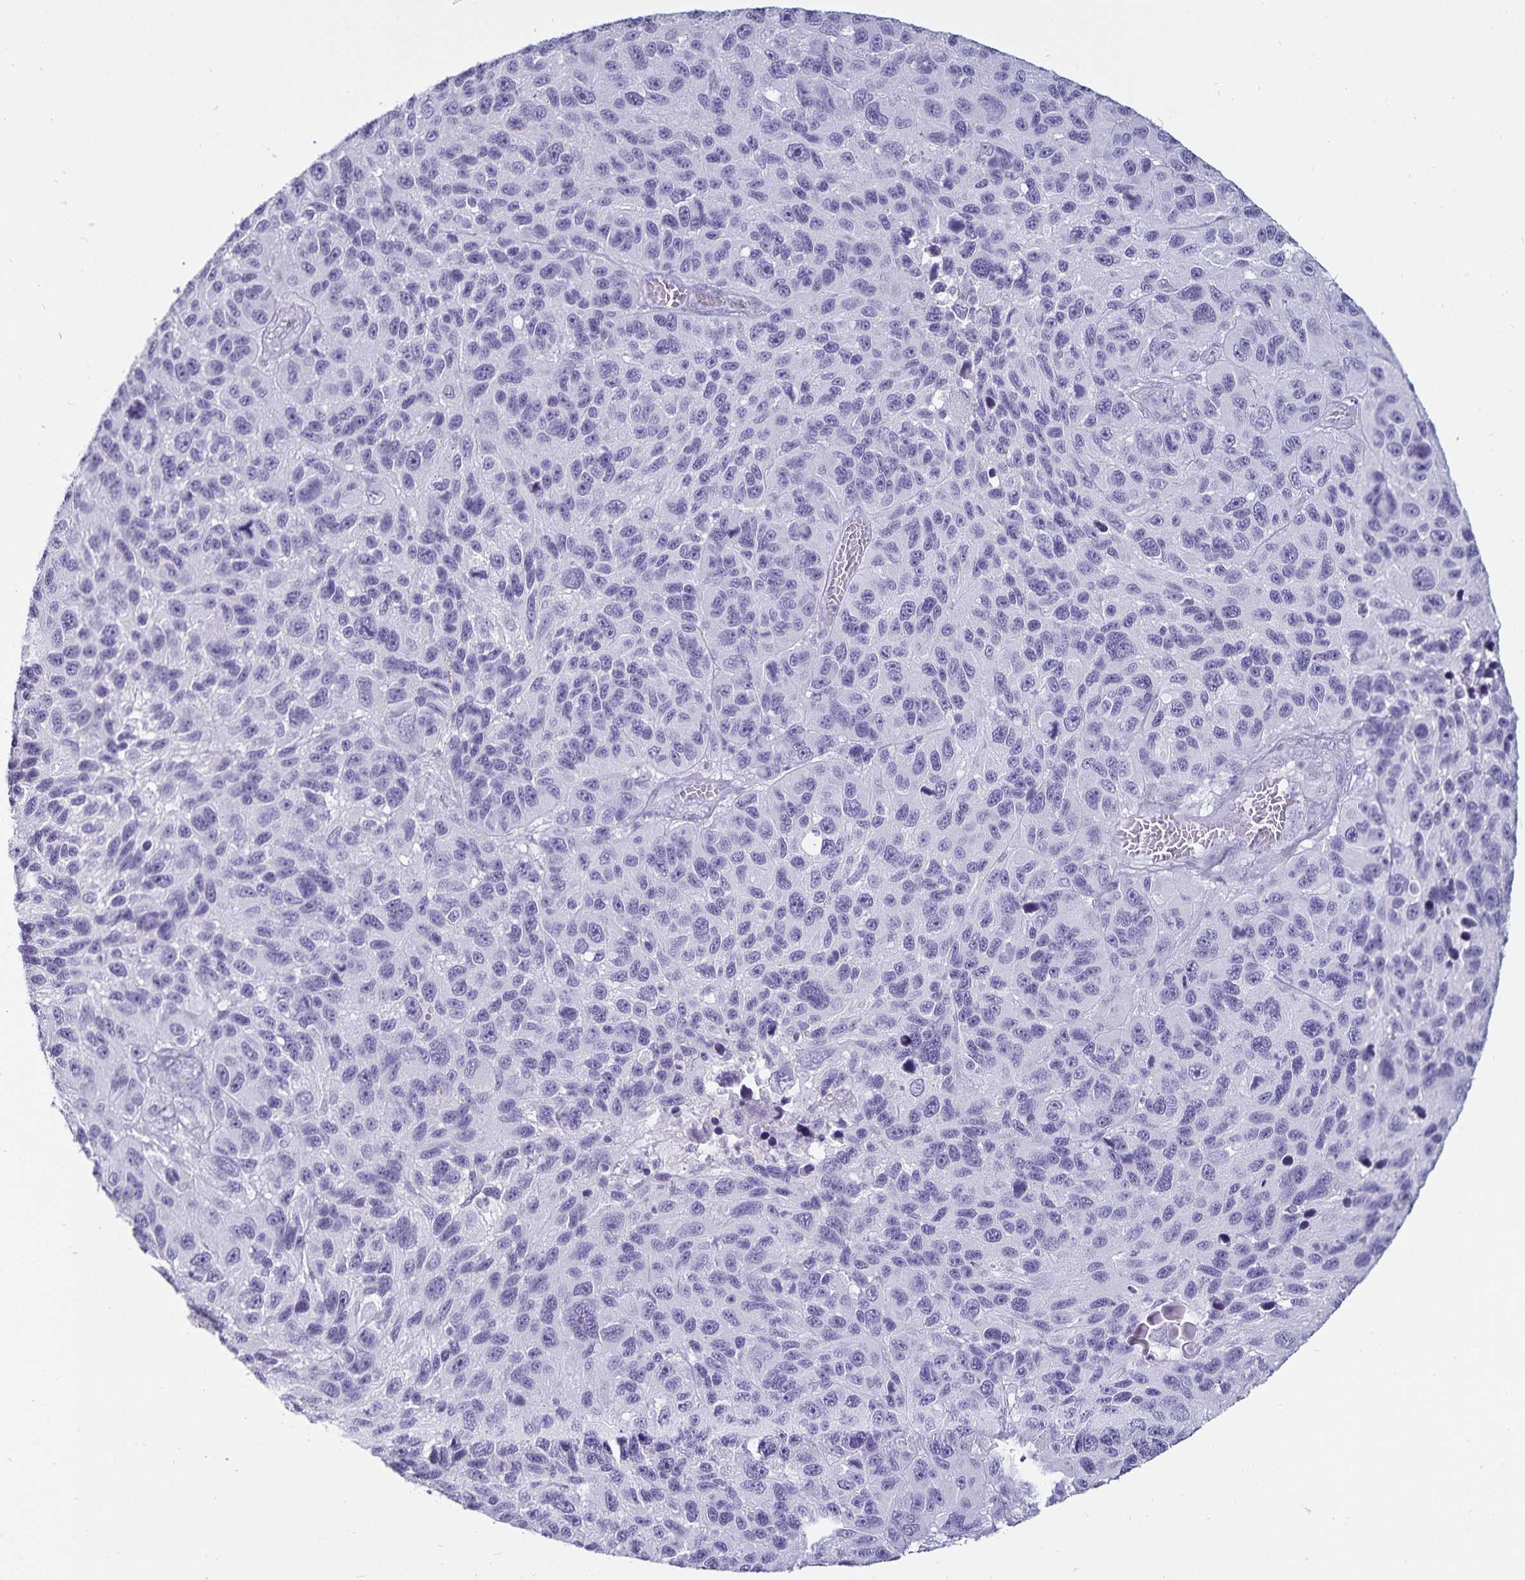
{"staining": {"intensity": "negative", "quantity": "none", "location": "none"}, "tissue": "melanoma", "cell_type": "Tumor cells", "image_type": "cancer", "snomed": [{"axis": "morphology", "description": "Malignant melanoma, NOS"}, {"axis": "topography", "description": "Skin"}], "caption": "Tumor cells are negative for protein expression in human melanoma.", "gene": "DEFA6", "patient": {"sex": "male", "age": 53}}